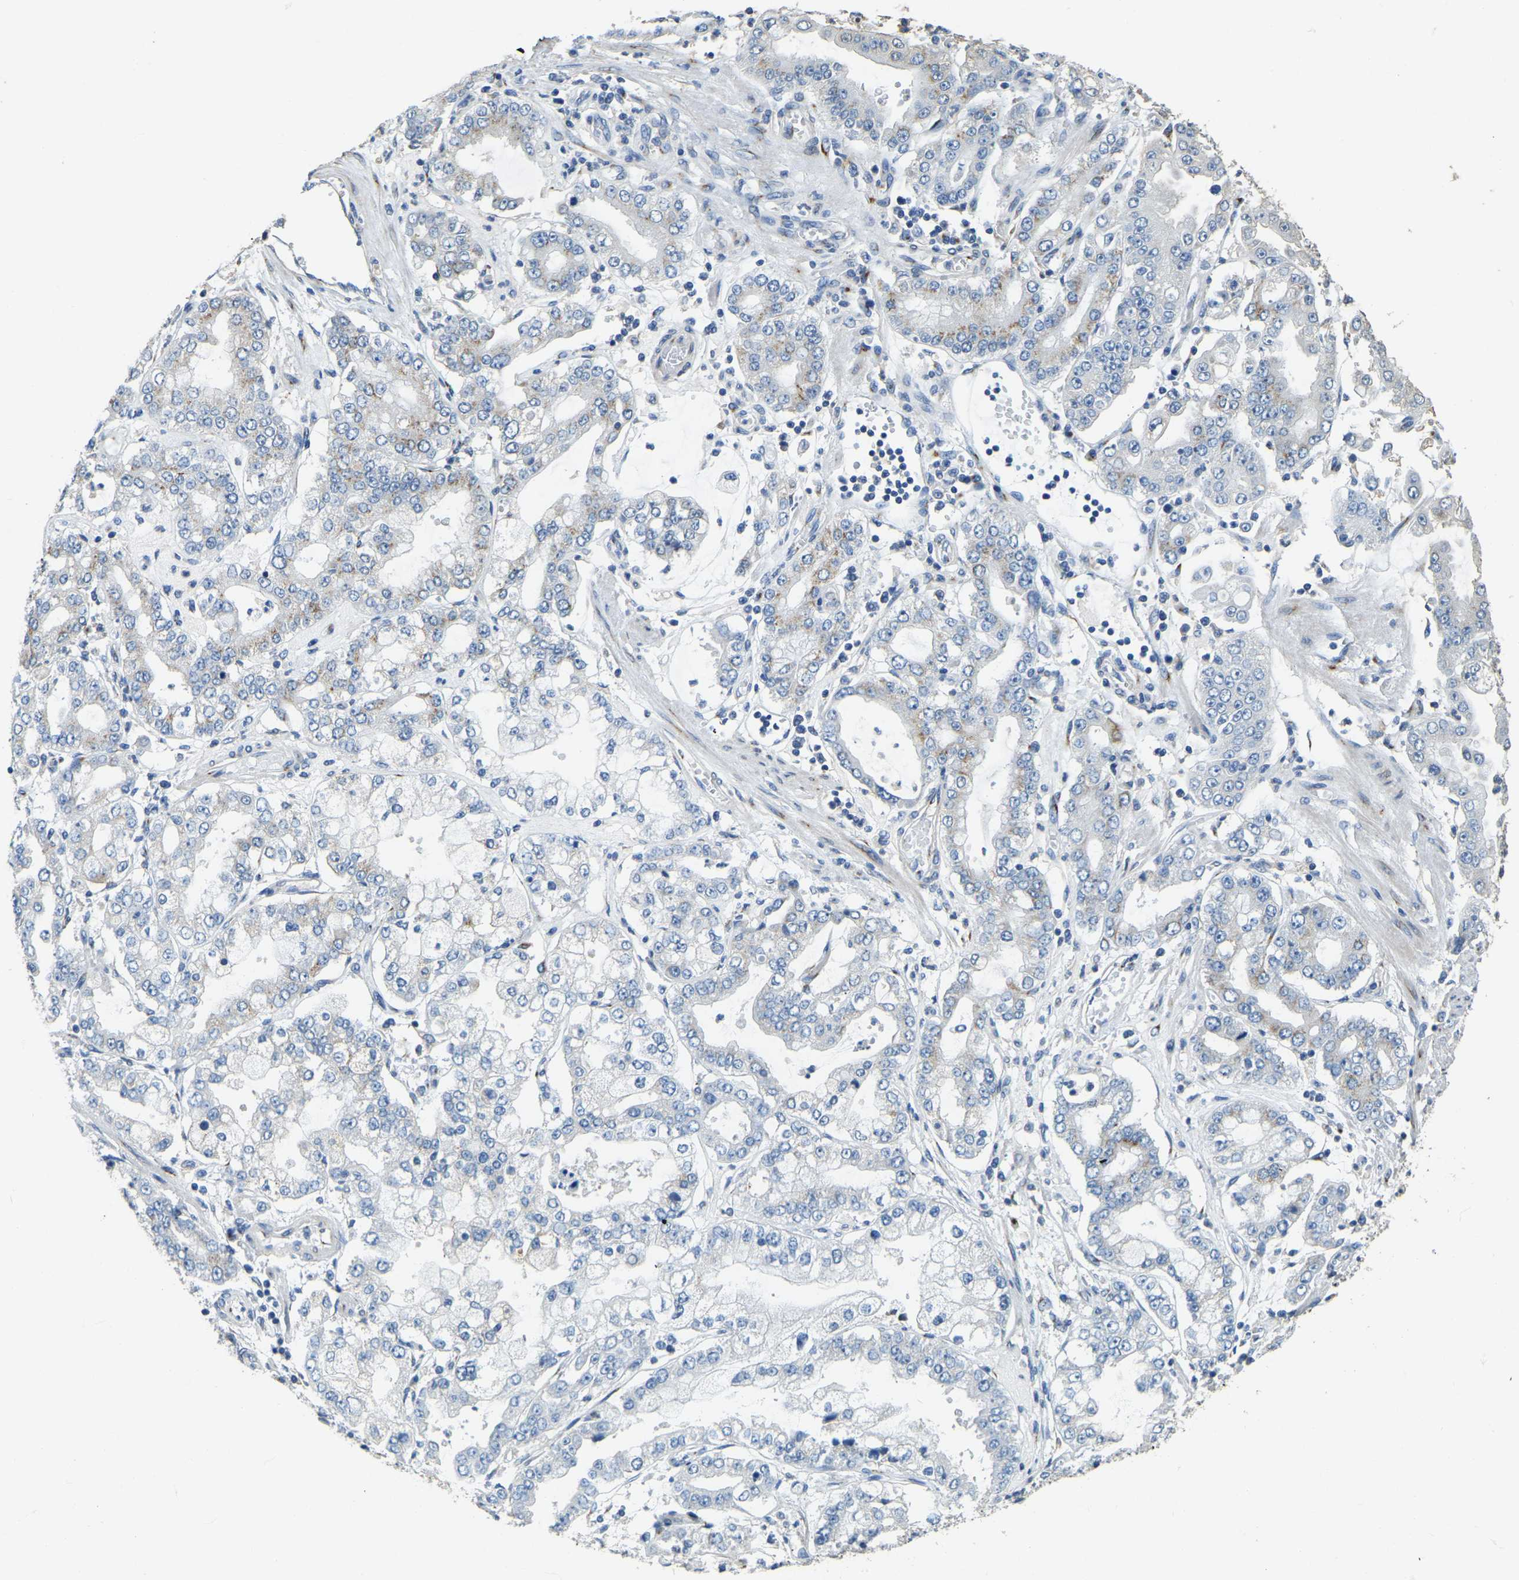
{"staining": {"intensity": "negative", "quantity": "none", "location": "none"}, "tissue": "stomach cancer", "cell_type": "Tumor cells", "image_type": "cancer", "snomed": [{"axis": "morphology", "description": "Adenocarcinoma, NOS"}, {"axis": "topography", "description": "Stomach"}], "caption": "An image of adenocarcinoma (stomach) stained for a protein displays no brown staining in tumor cells.", "gene": "FAM174A", "patient": {"sex": "male", "age": 76}}